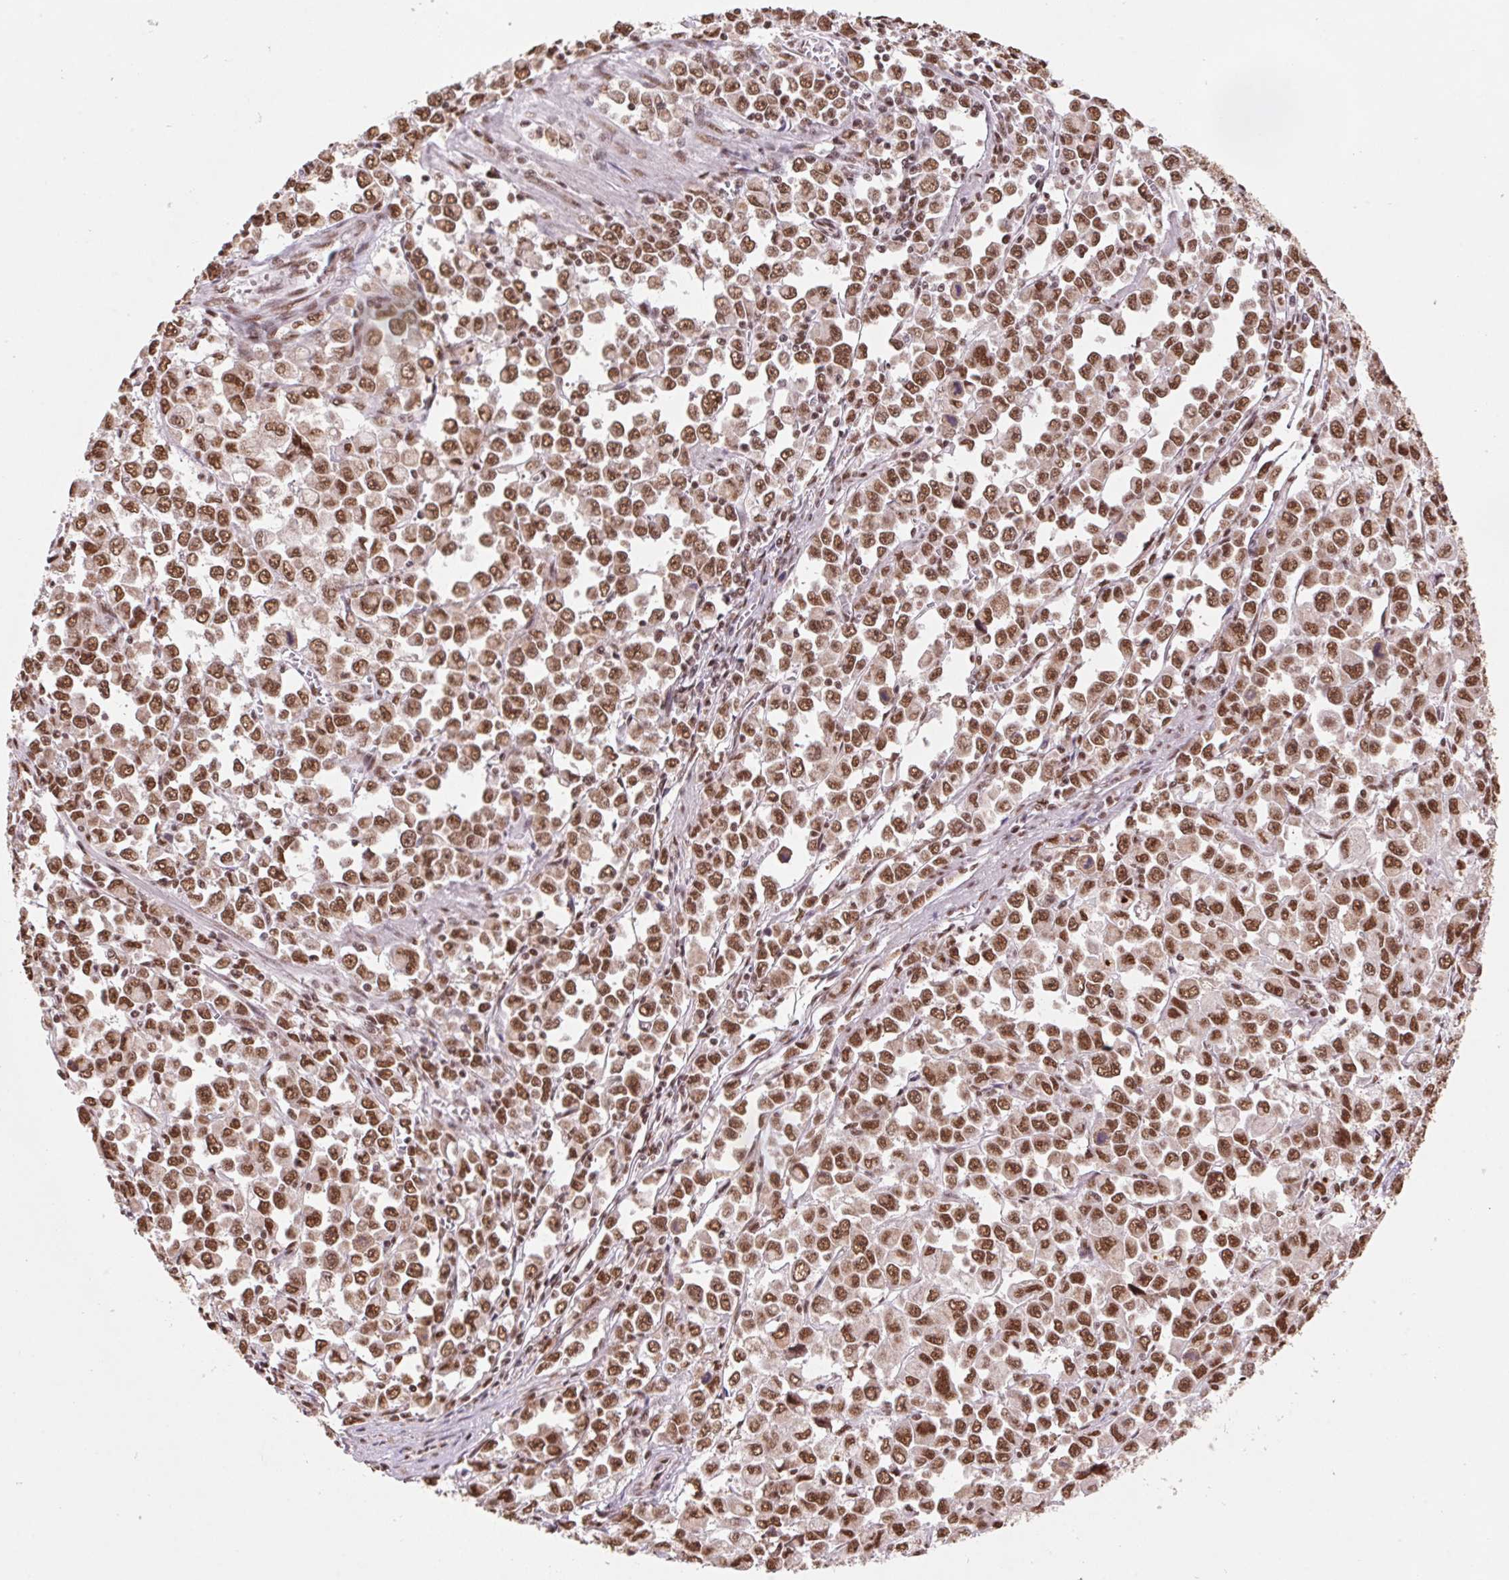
{"staining": {"intensity": "moderate", "quantity": ">75%", "location": "nuclear"}, "tissue": "stomach cancer", "cell_type": "Tumor cells", "image_type": "cancer", "snomed": [{"axis": "morphology", "description": "Adenocarcinoma, NOS"}, {"axis": "topography", "description": "Stomach, upper"}], "caption": "Approximately >75% of tumor cells in stomach adenocarcinoma show moderate nuclear protein positivity as visualized by brown immunohistochemical staining.", "gene": "SNRPG", "patient": {"sex": "male", "age": 70}}